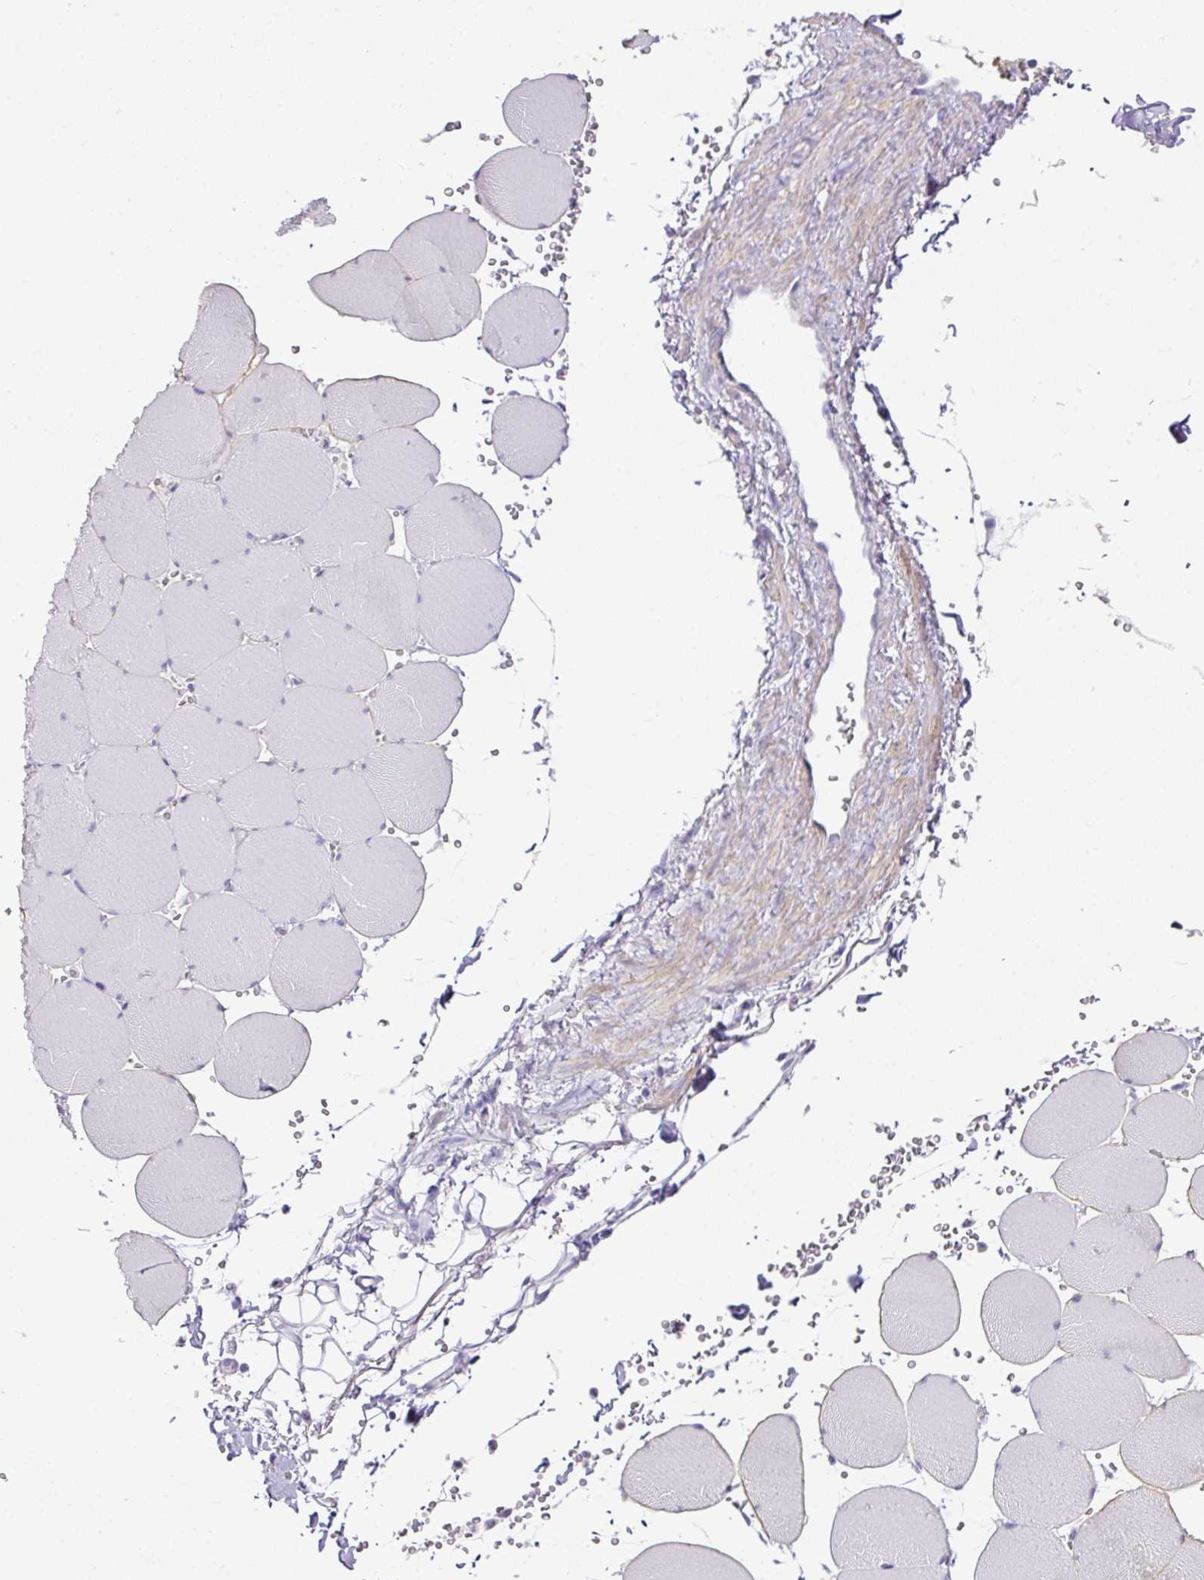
{"staining": {"intensity": "negative", "quantity": "none", "location": "none"}, "tissue": "skeletal muscle", "cell_type": "Myocytes", "image_type": "normal", "snomed": [{"axis": "morphology", "description": "Normal tissue, NOS"}, {"axis": "topography", "description": "Skeletal muscle"}, {"axis": "topography", "description": "Head-Neck"}], "caption": "Immunohistochemistry of benign human skeletal muscle demonstrates no staining in myocytes. Nuclei are stained in blue.", "gene": "TARM1", "patient": {"sex": "male", "age": 66}}